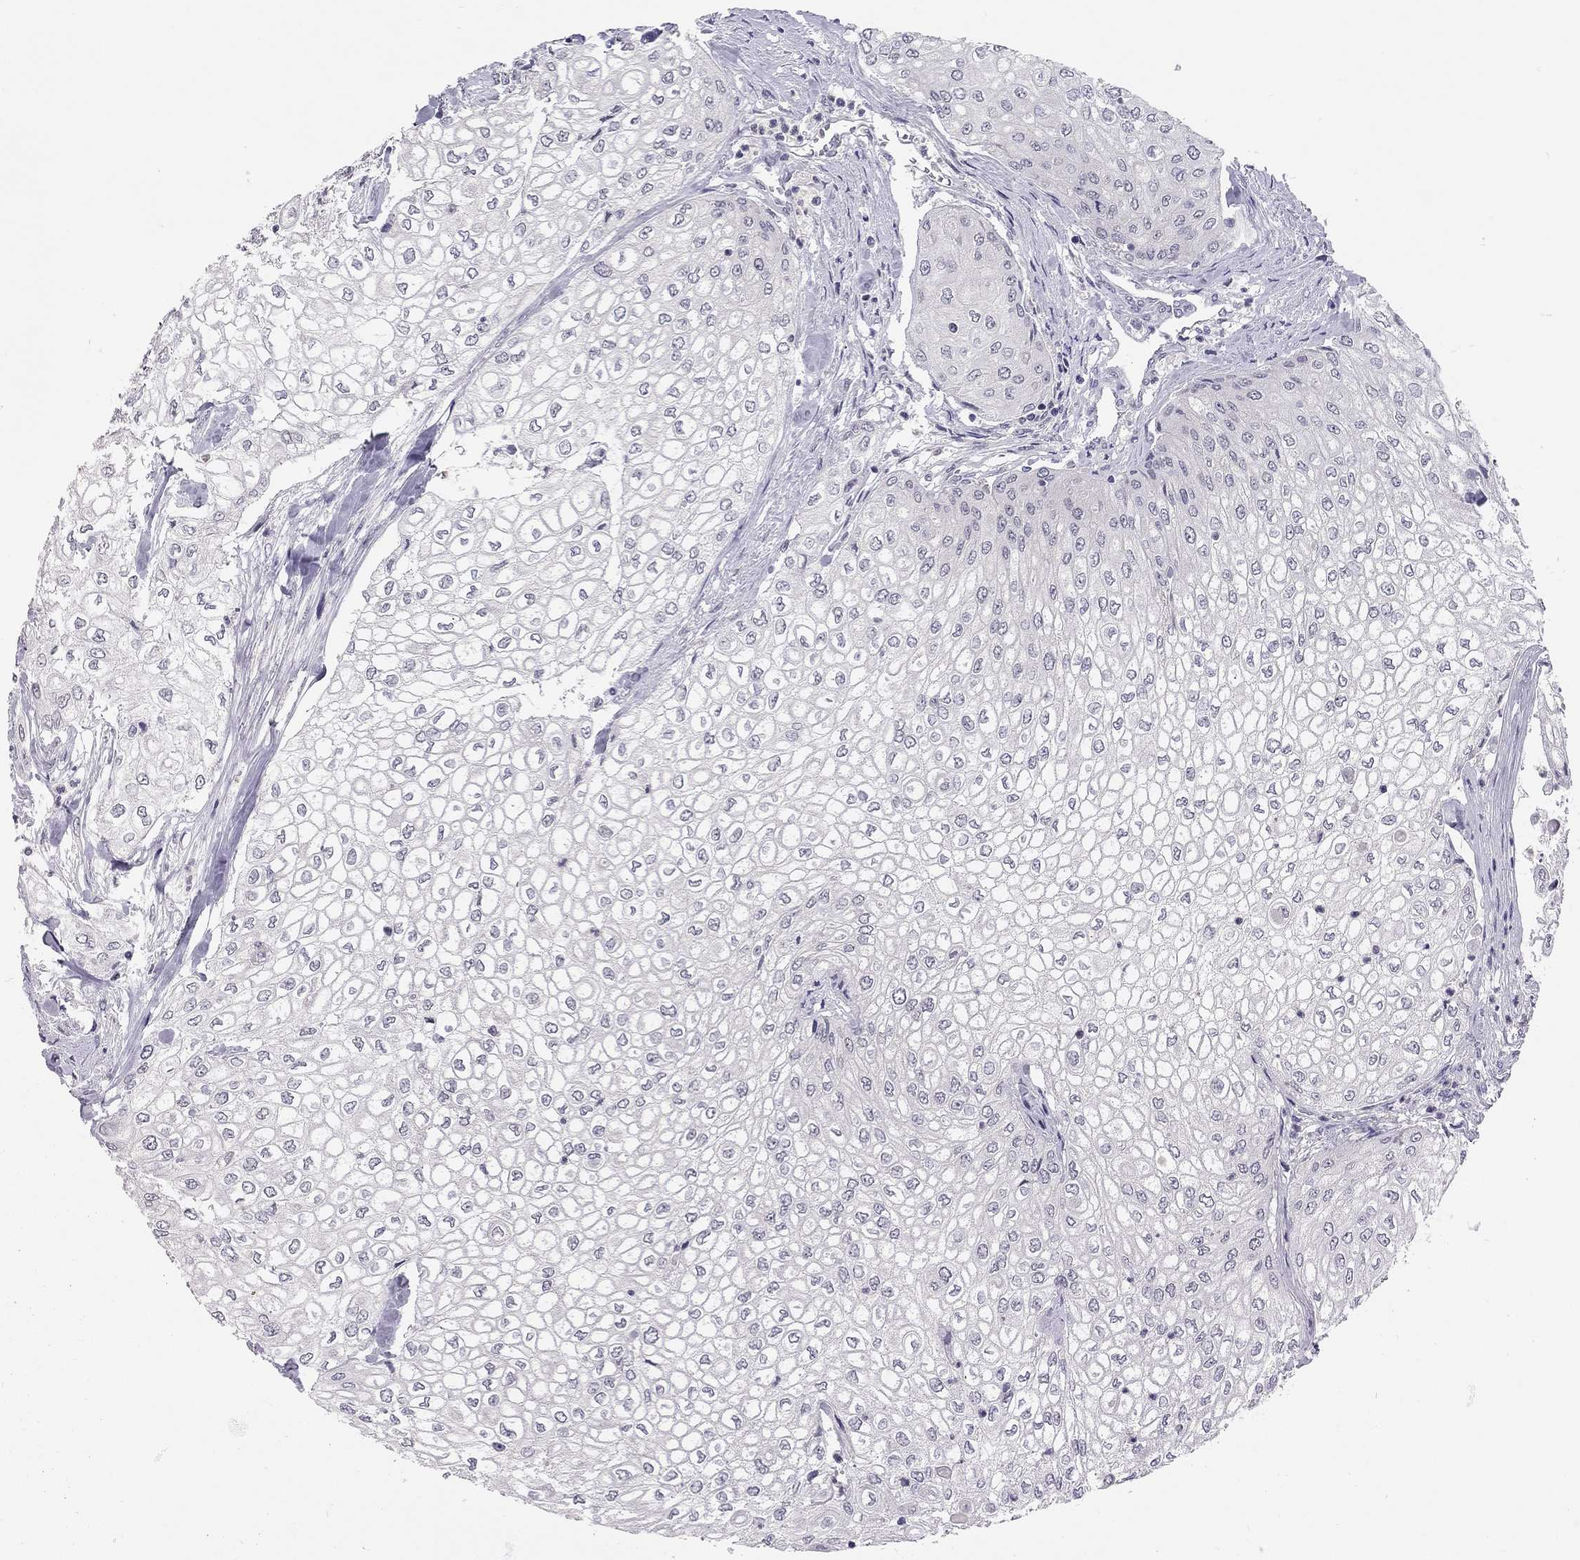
{"staining": {"intensity": "negative", "quantity": "none", "location": "none"}, "tissue": "urothelial cancer", "cell_type": "Tumor cells", "image_type": "cancer", "snomed": [{"axis": "morphology", "description": "Urothelial carcinoma, High grade"}, {"axis": "topography", "description": "Urinary bladder"}], "caption": "Tumor cells show no significant protein staining in urothelial cancer. (Immunohistochemistry (ihc), brightfield microscopy, high magnification).", "gene": "SCARB1", "patient": {"sex": "male", "age": 62}}